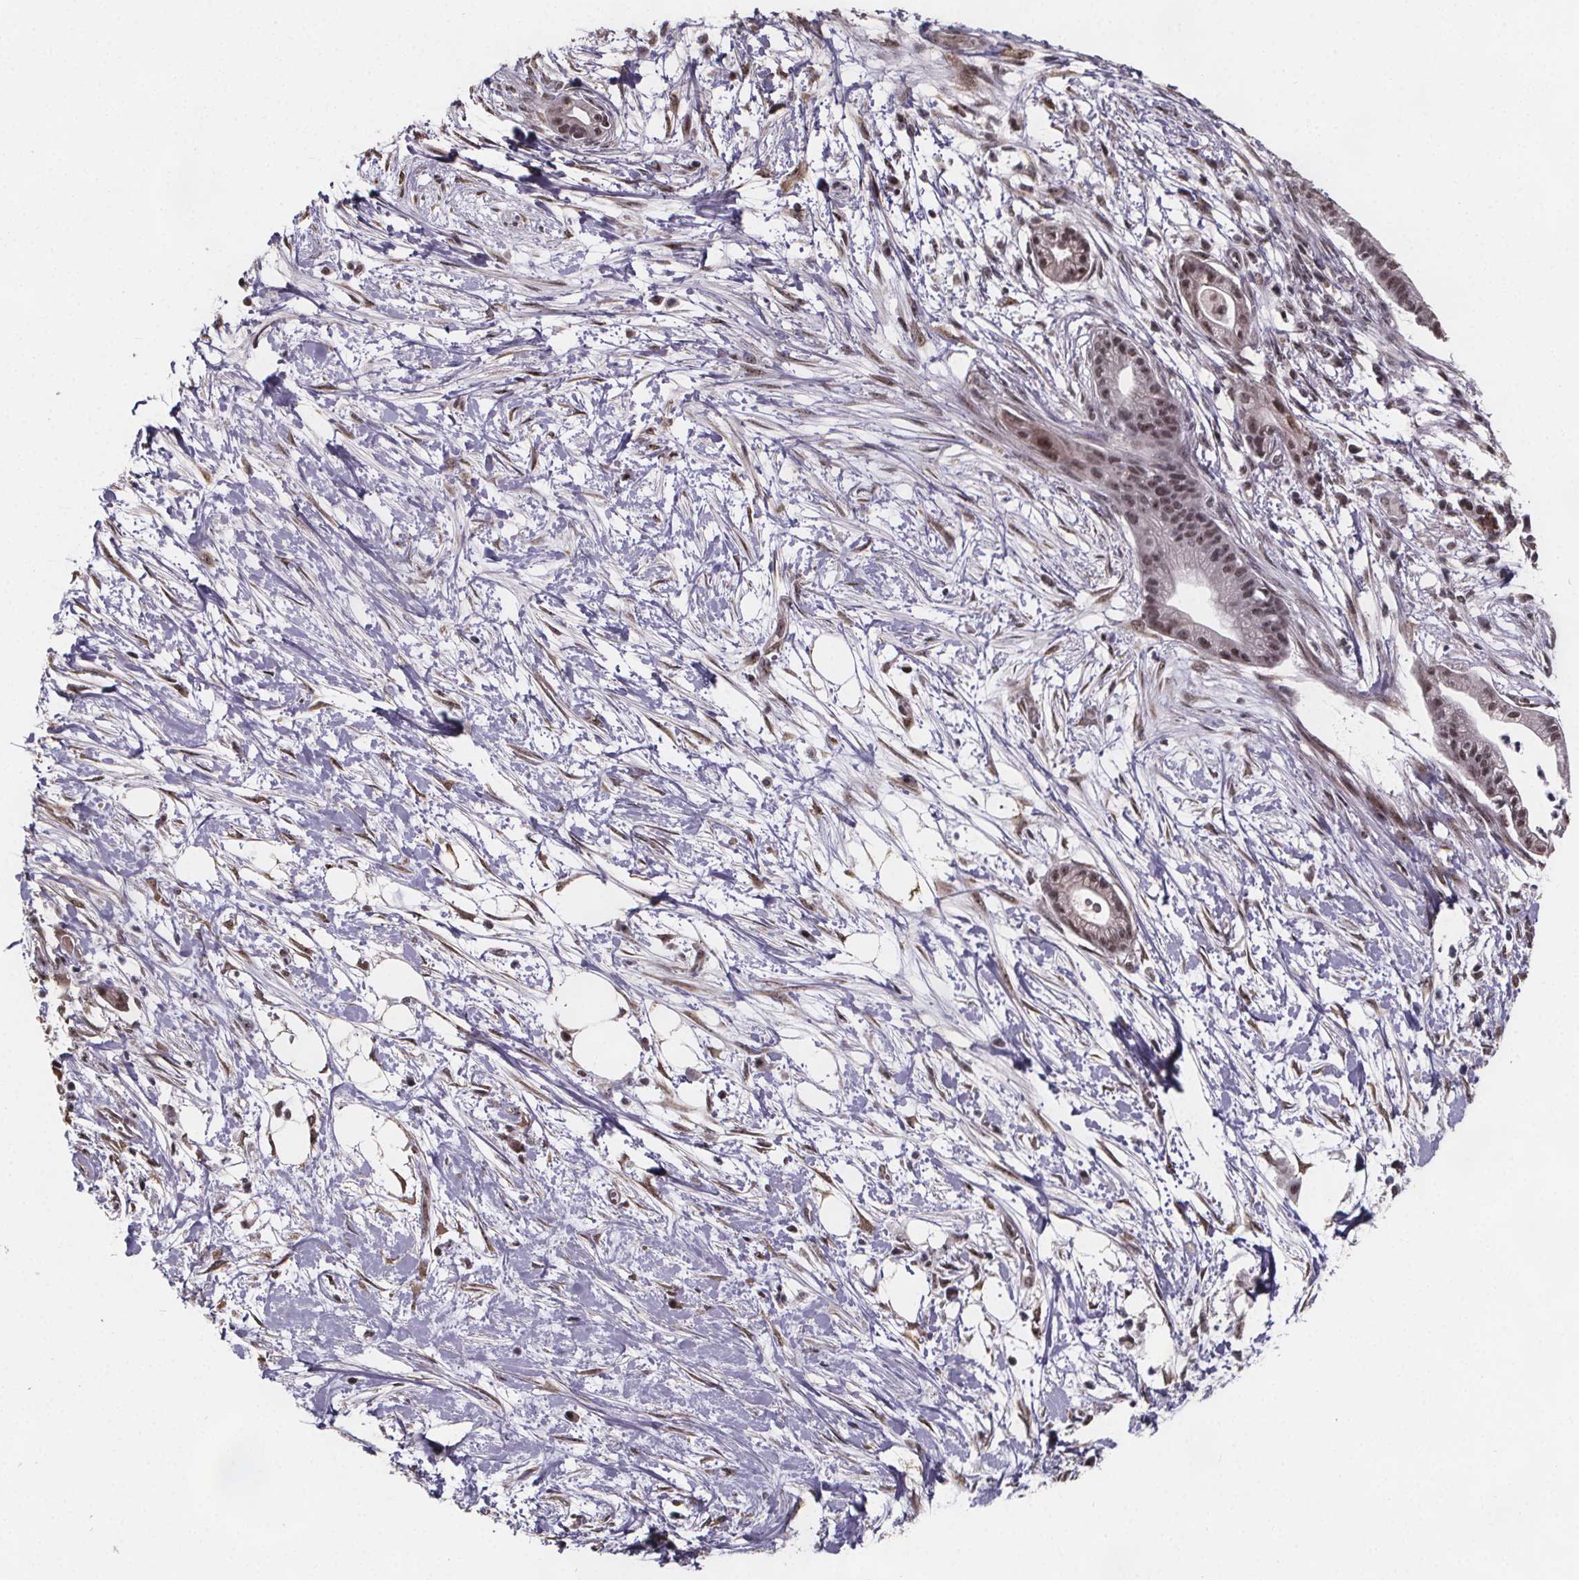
{"staining": {"intensity": "moderate", "quantity": ">75%", "location": "nuclear"}, "tissue": "pancreatic cancer", "cell_type": "Tumor cells", "image_type": "cancer", "snomed": [{"axis": "morphology", "description": "Normal tissue, NOS"}, {"axis": "morphology", "description": "Adenocarcinoma, NOS"}, {"axis": "topography", "description": "Lymph node"}, {"axis": "topography", "description": "Pancreas"}], "caption": "This micrograph demonstrates IHC staining of human pancreatic cancer (adenocarcinoma), with medium moderate nuclear staining in approximately >75% of tumor cells.", "gene": "U2SURP", "patient": {"sex": "female", "age": 58}}